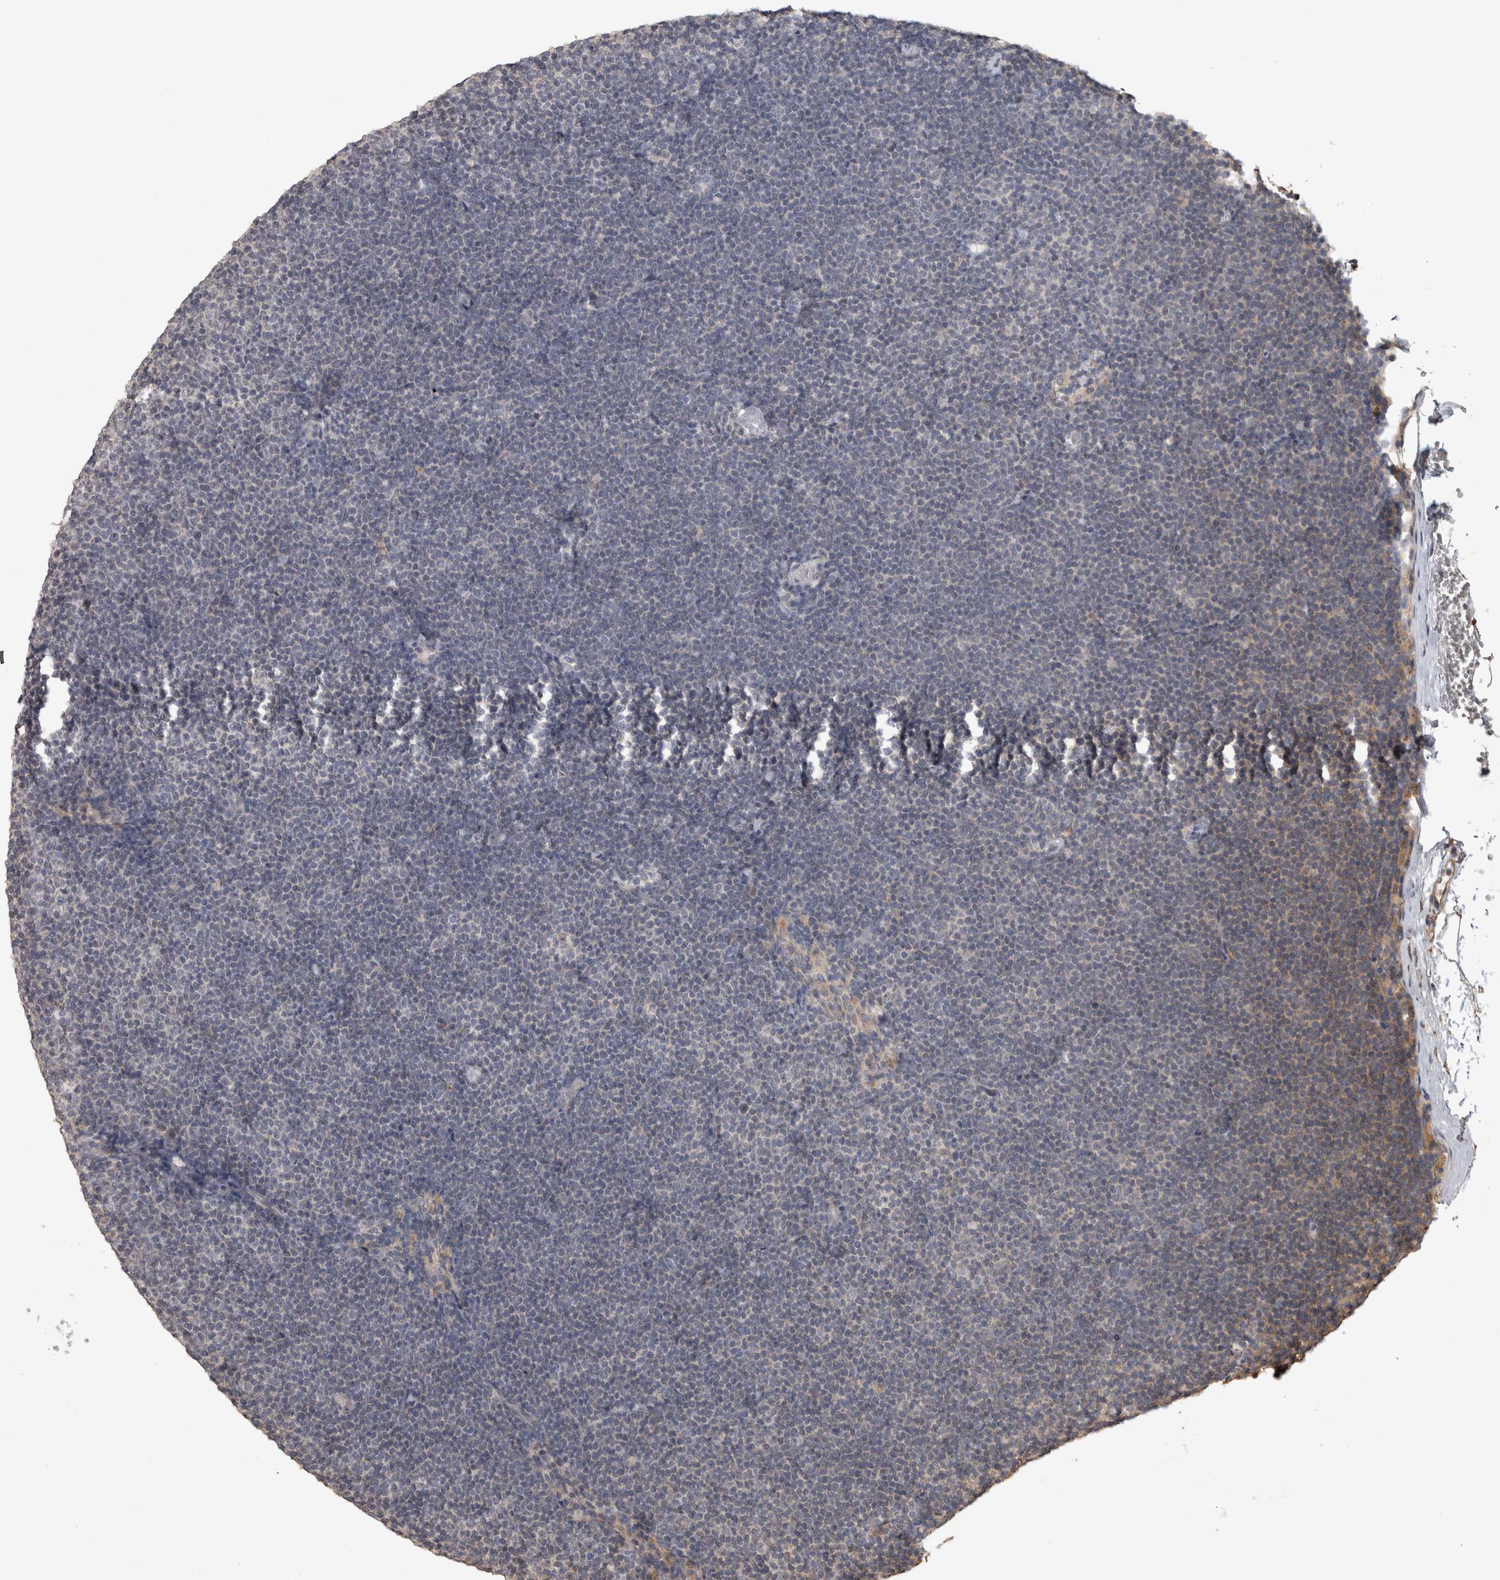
{"staining": {"intensity": "negative", "quantity": "none", "location": "none"}, "tissue": "lymphoma", "cell_type": "Tumor cells", "image_type": "cancer", "snomed": [{"axis": "morphology", "description": "Malignant lymphoma, non-Hodgkin's type, Low grade"}, {"axis": "topography", "description": "Lymph node"}], "caption": "High power microscopy histopathology image of an immunohistochemistry histopathology image of malignant lymphoma, non-Hodgkin's type (low-grade), revealing no significant expression in tumor cells.", "gene": "RAB29", "patient": {"sex": "female", "age": 53}}